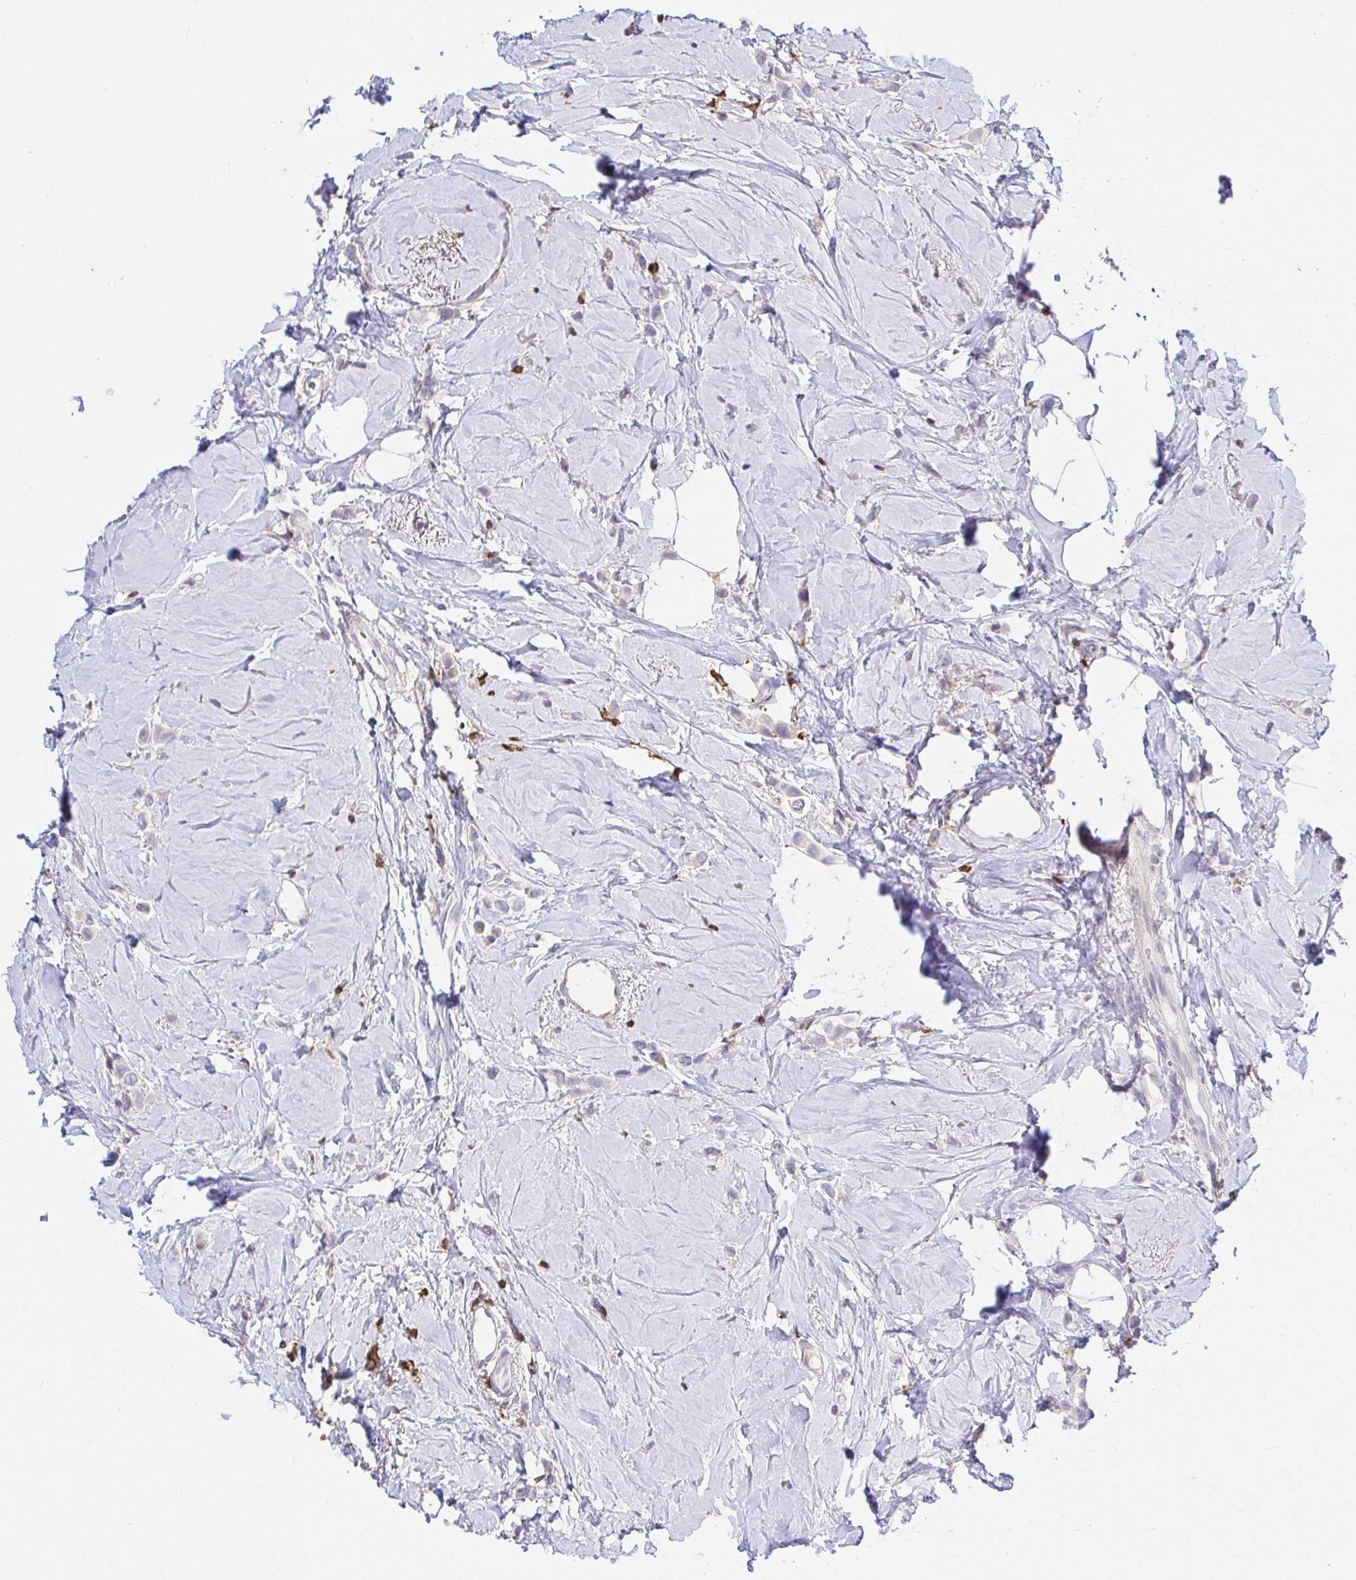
{"staining": {"intensity": "negative", "quantity": "none", "location": "none"}, "tissue": "breast cancer", "cell_type": "Tumor cells", "image_type": "cancer", "snomed": [{"axis": "morphology", "description": "Lobular carcinoma"}, {"axis": "topography", "description": "Breast"}], "caption": "Protein analysis of lobular carcinoma (breast) demonstrates no significant expression in tumor cells.", "gene": "SKAP1", "patient": {"sex": "female", "age": 66}}